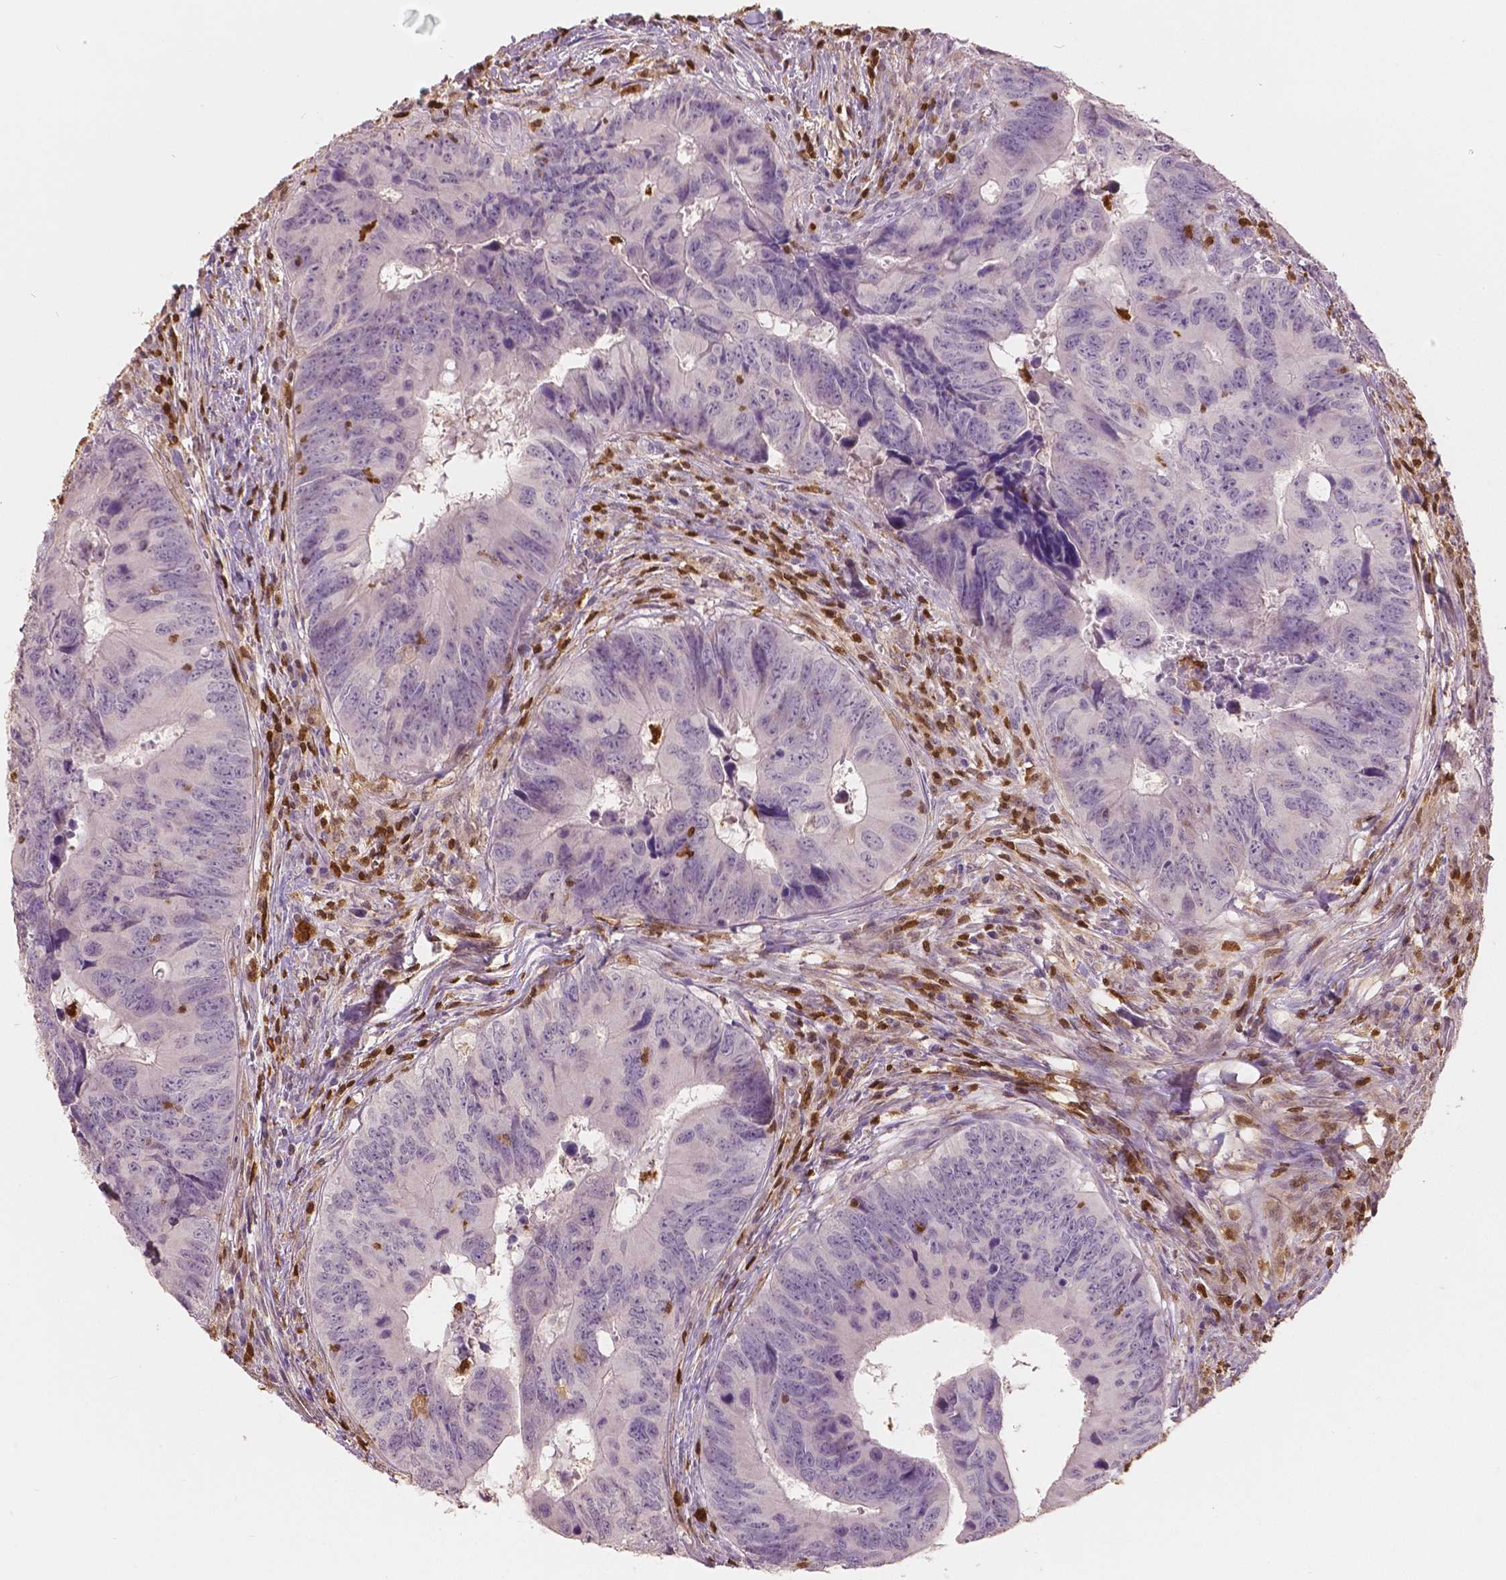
{"staining": {"intensity": "negative", "quantity": "none", "location": "none"}, "tissue": "colorectal cancer", "cell_type": "Tumor cells", "image_type": "cancer", "snomed": [{"axis": "morphology", "description": "Adenocarcinoma, NOS"}, {"axis": "topography", "description": "Colon"}], "caption": "Immunohistochemical staining of human colorectal cancer (adenocarcinoma) displays no significant staining in tumor cells.", "gene": "S100A4", "patient": {"sex": "female", "age": 82}}